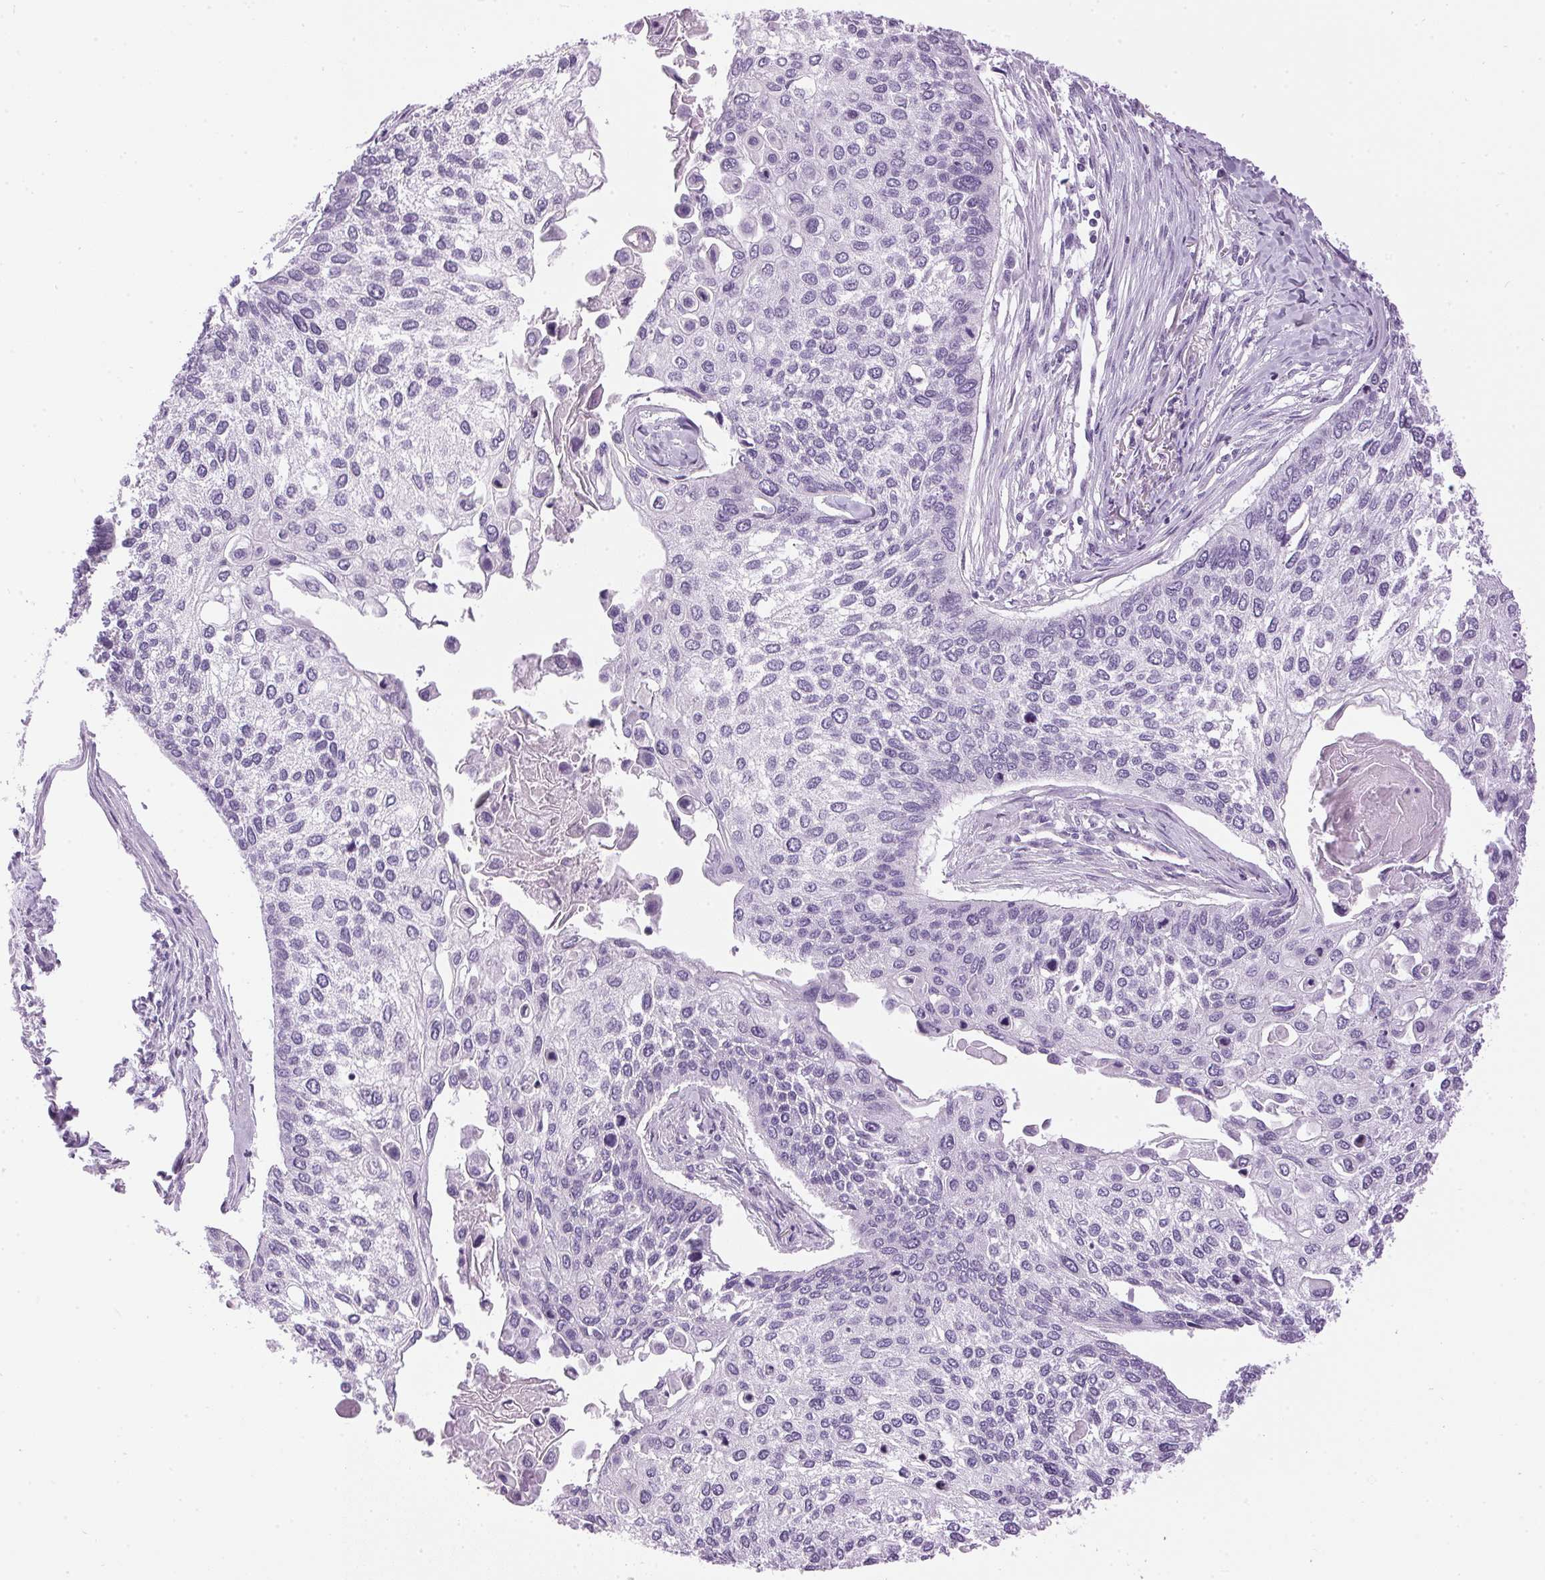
{"staining": {"intensity": "negative", "quantity": "none", "location": "none"}, "tissue": "lung cancer", "cell_type": "Tumor cells", "image_type": "cancer", "snomed": [{"axis": "morphology", "description": "Squamous cell carcinoma, NOS"}, {"axis": "morphology", "description": "Squamous cell carcinoma, metastatic, NOS"}, {"axis": "topography", "description": "Lung"}], "caption": "Immunohistochemistry histopathology image of neoplastic tissue: human lung cancer (squamous cell carcinoma) stained with DAB (3,3'-diaminobenzidine) demonstrates no significant protein expression in tumor cells.", "gene": "SP7", "patient": {"sex": "male", "age": 63}}